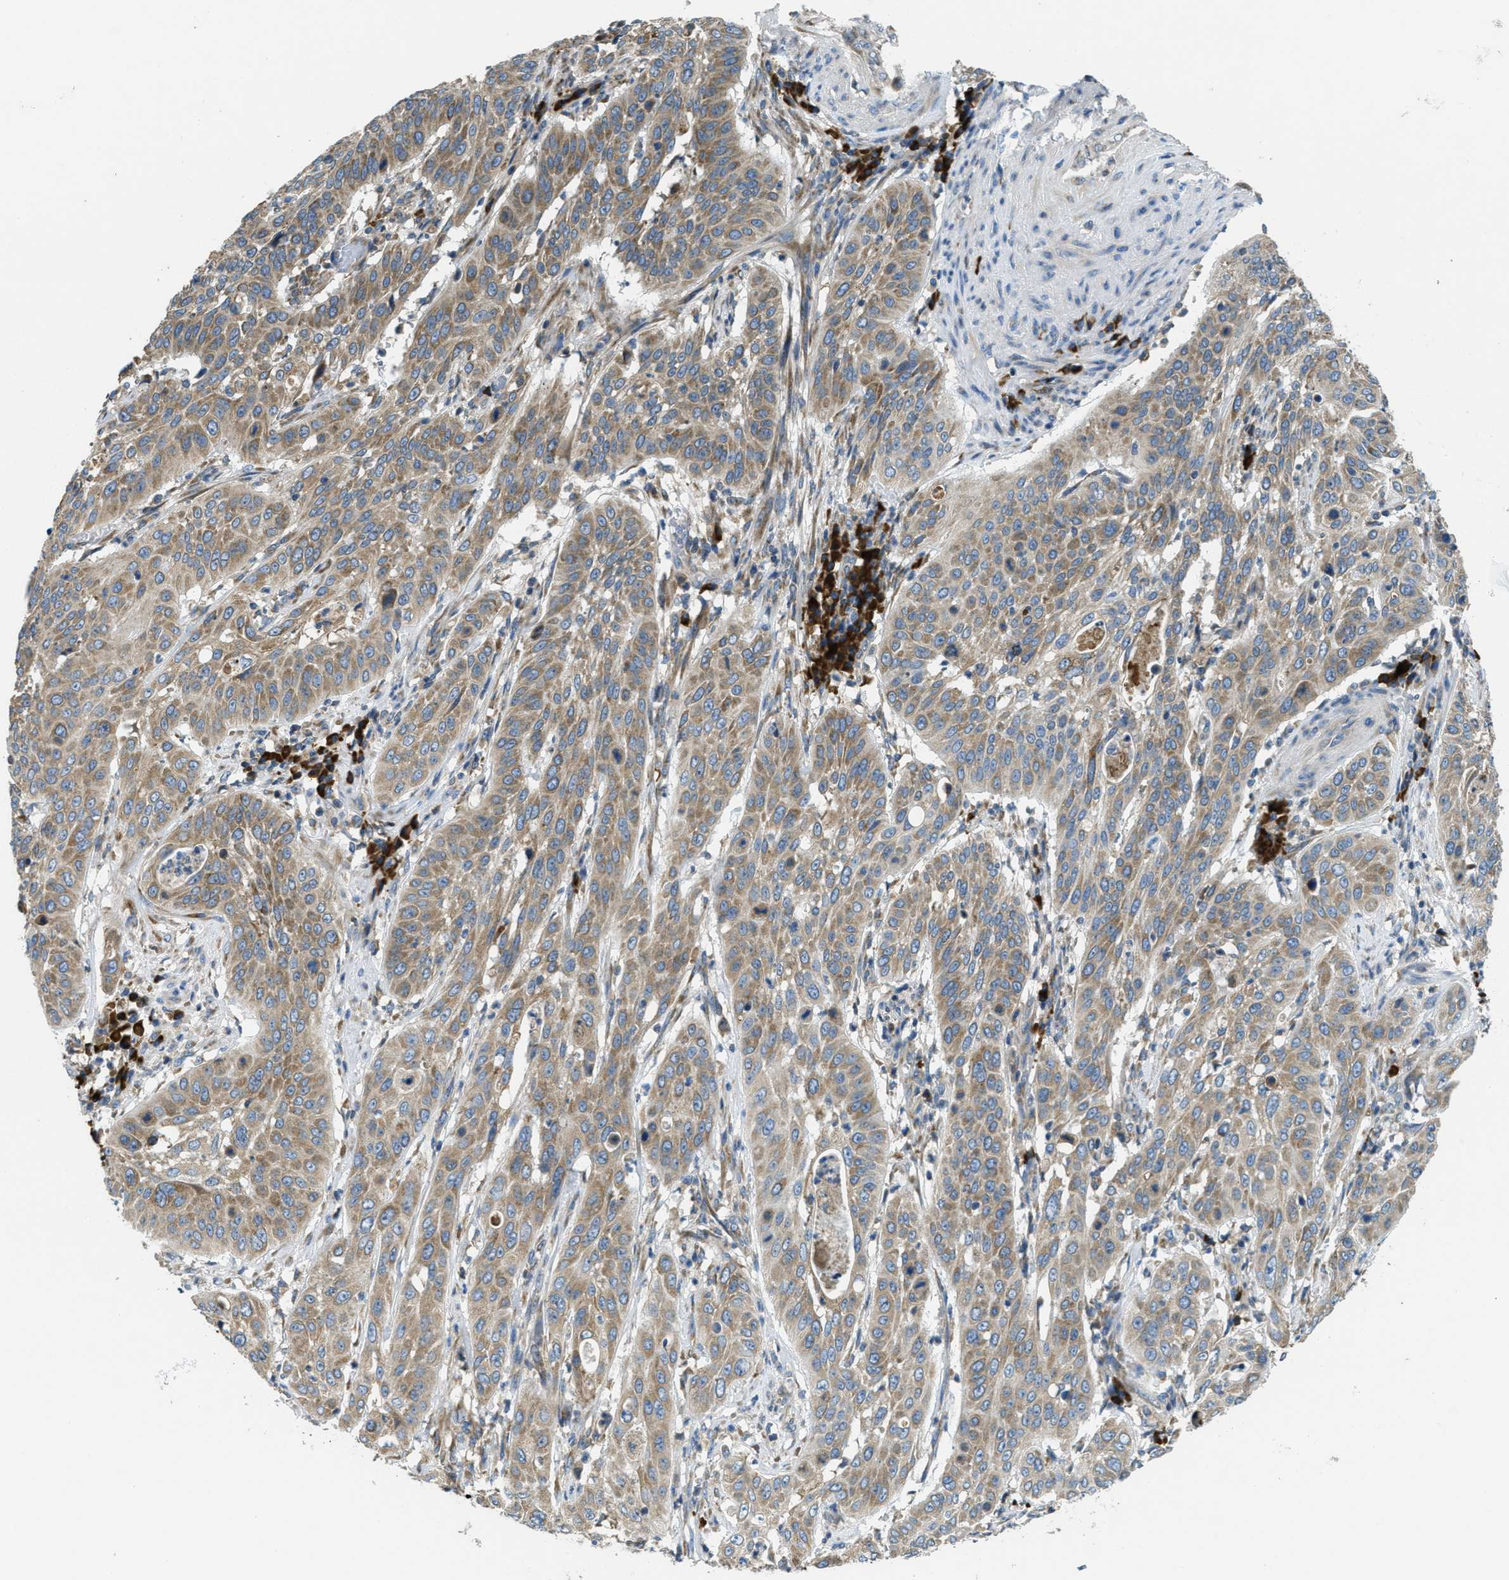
{"staining": {"intensity": "moderate", "quantity": ">75%", "location": "cytoplasmic/membranous"}, "tissue": "cervical cancer", "cell_type": "Tumor cells", "image_type": "cancer", "snomed": [{"axis": "morphology", "description": "Normal tissue, NOS"}, {"axis": "morphology", "description": "Squamous cell carcinoma, NOS"}, {"axis": "topography", "description": "Cervix"}], "caption": "The micrograph shows staining of cervical cancer, revealing moderate cytoplasmic/membranous protein staining (brown color) within tumor cells. (DAB IHC, brown staining for protein, blue staining for nuclei).", "gene": "SSR1", "patient": {"sex": "female", "age": 39}}